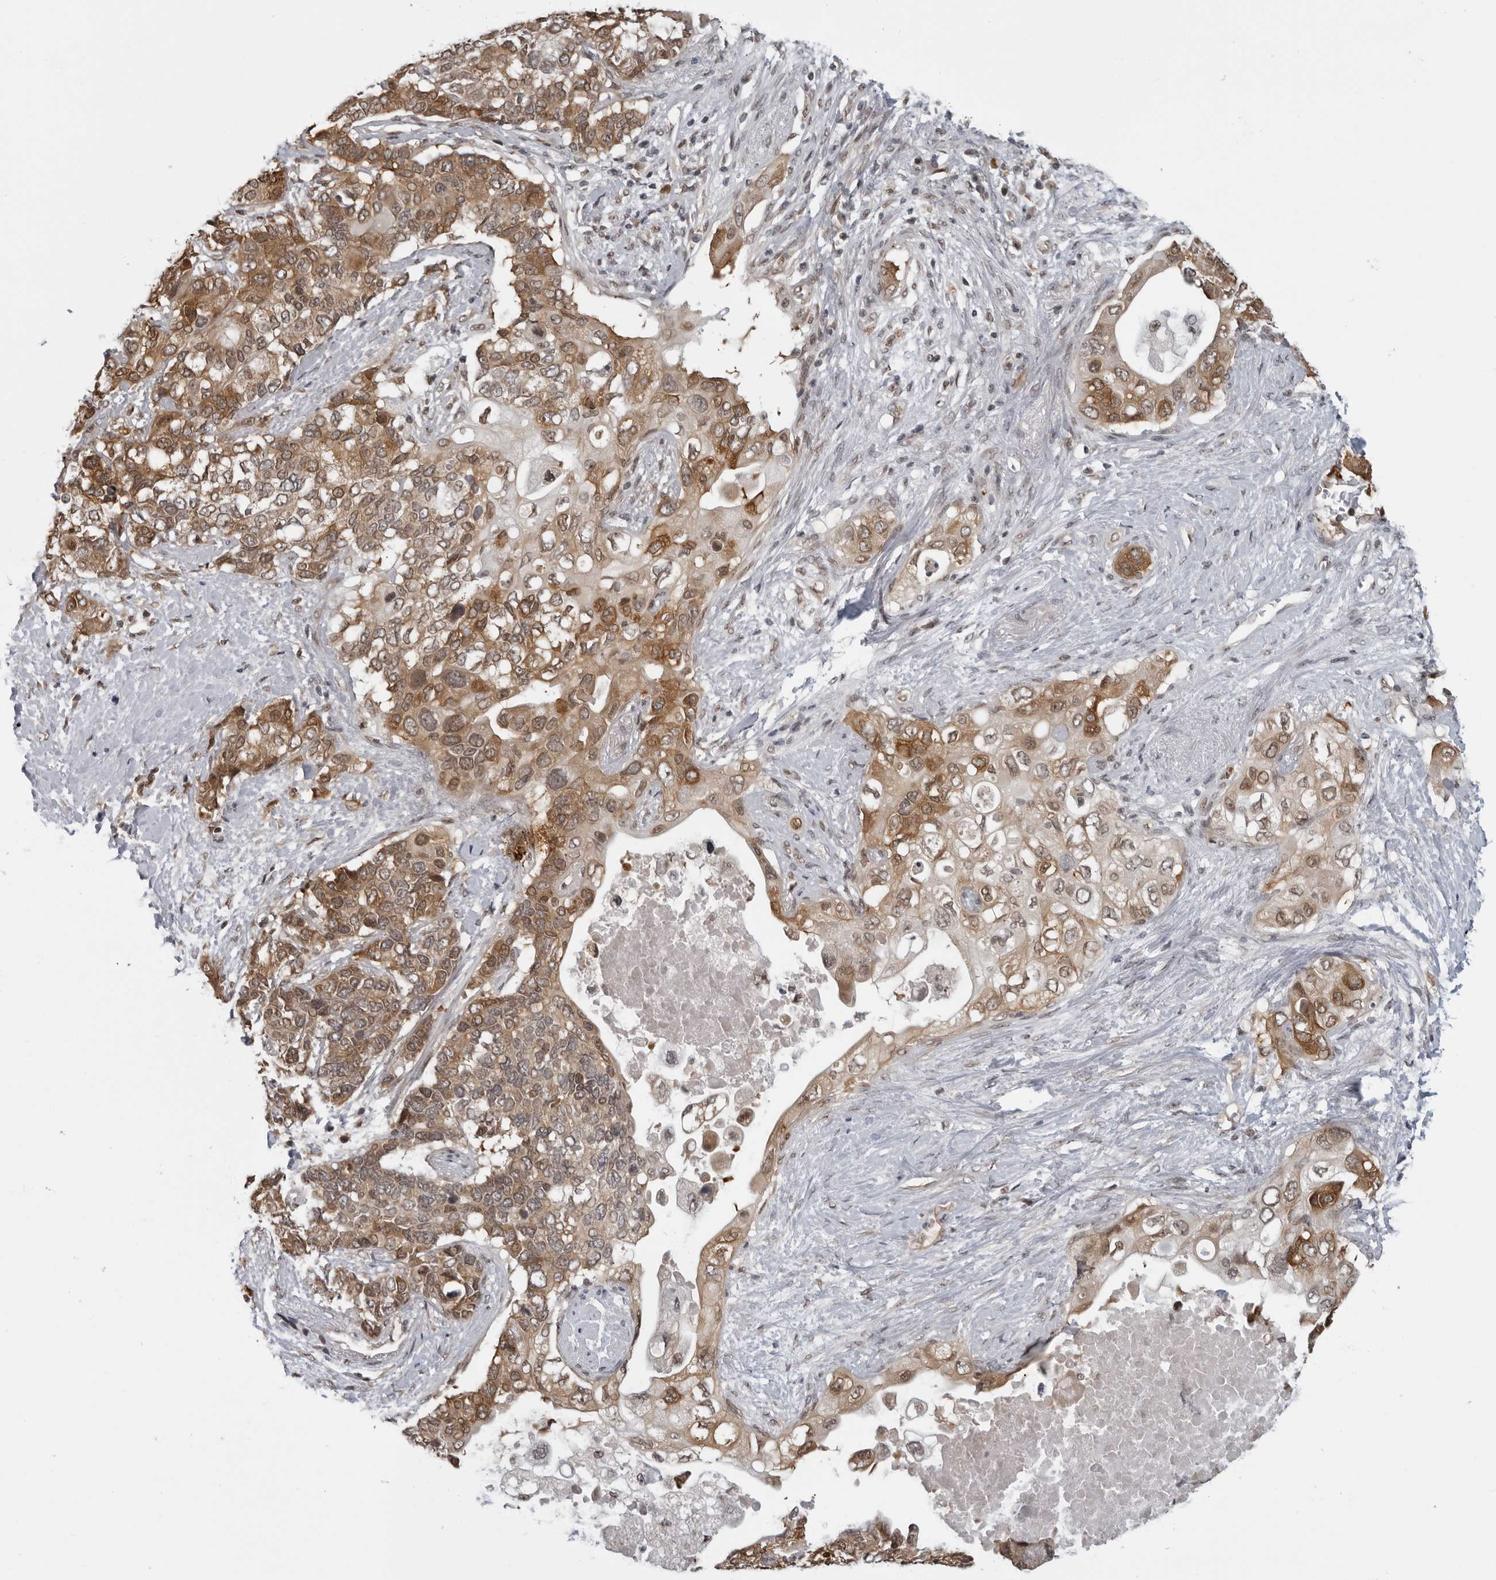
{"staining": {"intensity": "moderate", "quantity": ">75%", "location": "cytoplasmic/membranous"}, "tissue": "pancreatic cancer", "cell_type": "Tumor cells", "image_type": "cancer", "snomed": [{"axis": "morphology", "description": "Adenocarcinoma, NOS"}, {"axis": "topography", "description": "Pancreas"}], "caption": "A histopathology image of pancreatic adenocarcinoma stained for a protein shows moderate cytoplasmic/membranous brown staining in tumor cells. The staining was performed using DAB to visualize the protein expression in brown, while the nuclei were stained in blue with hematoxylin (Magnification: 20x).", "gene": "MAF", "patient": {"sex": "female", "age": 56}}